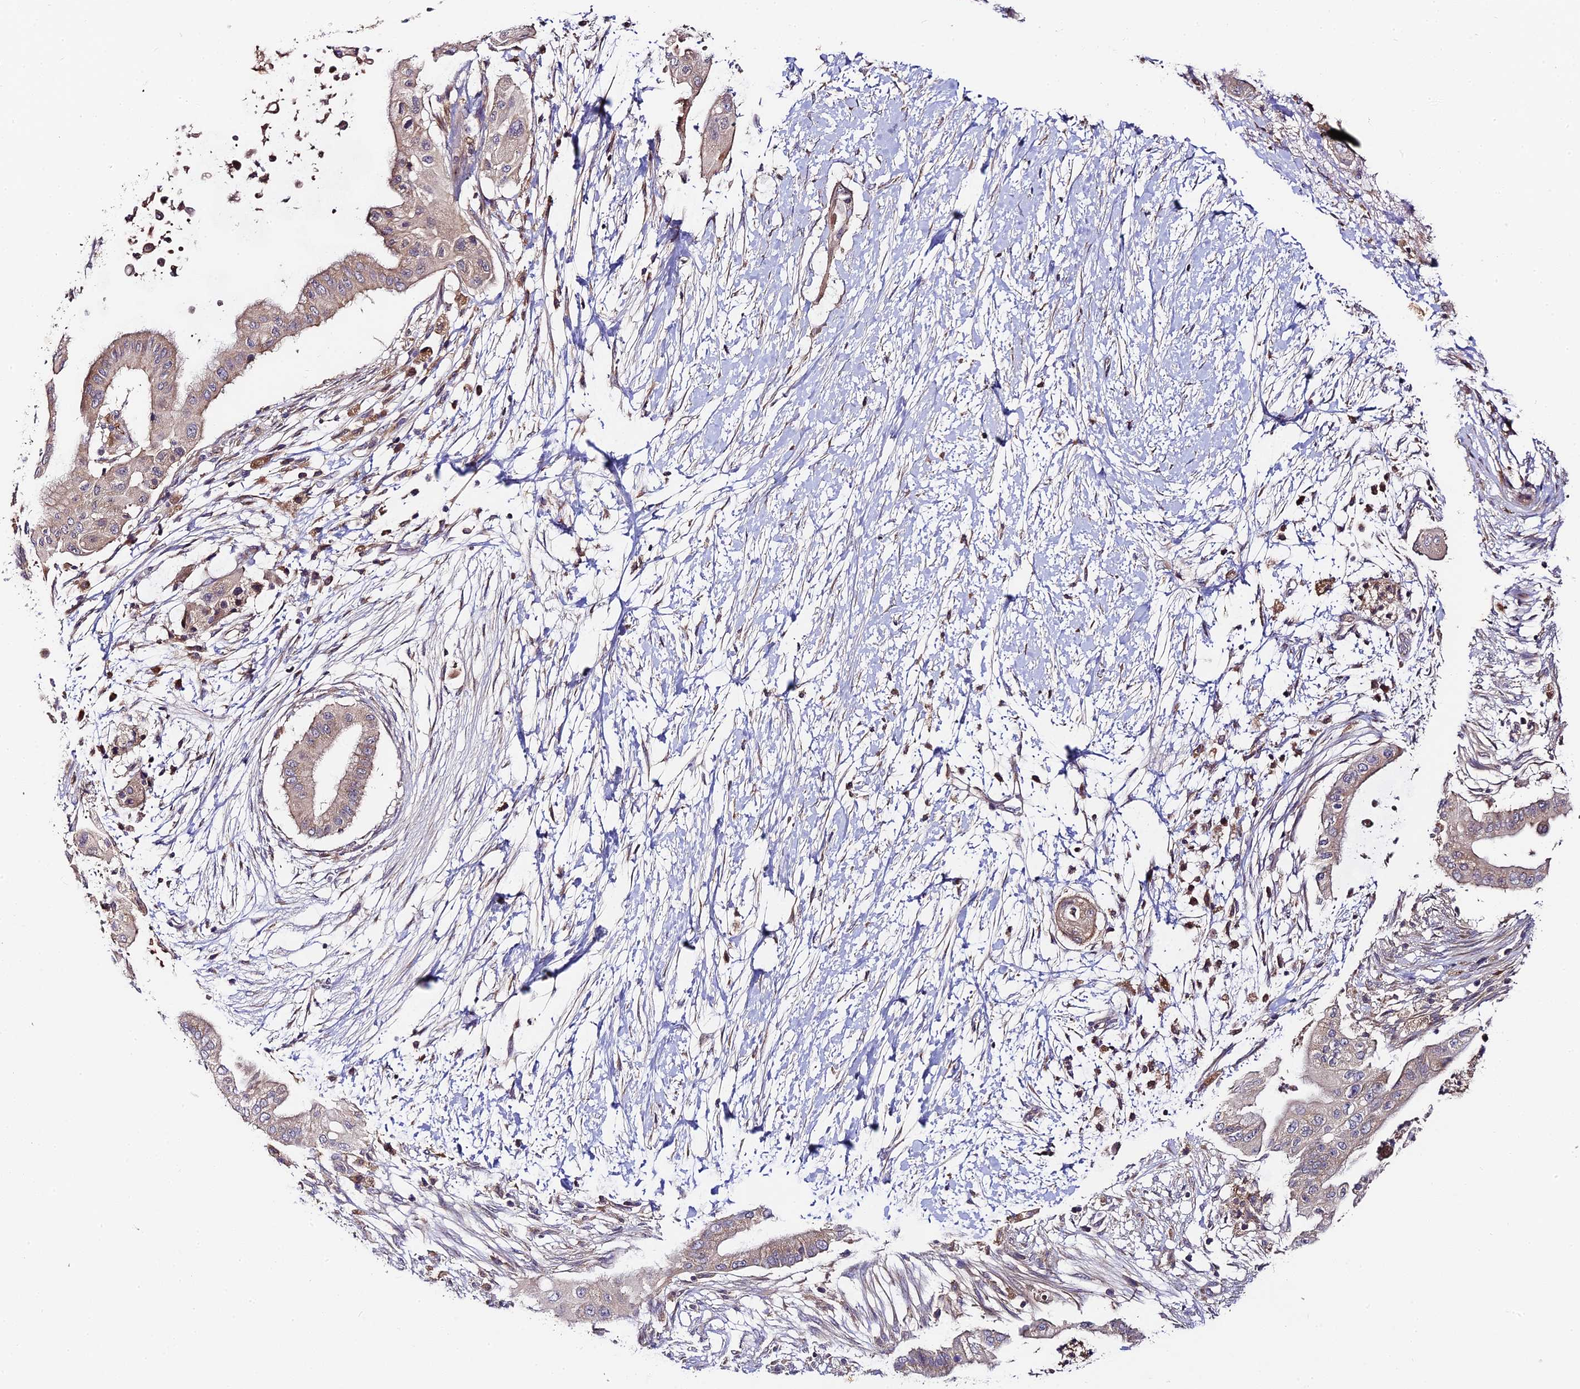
{"staining": {"intensity": "weak", "quantity": "25%-75%", "location": "cytoplasmic/membranous"}, "tissue": "pancreatic cancer", "cell_type": "Tumor cells", "image_type": "cancer", "snomed": [{"axis": "morphology", "description": "Adenocarcinoma, NOS"}, {"axis": "topography", "description": "Pancreas"}], "caption": "Protein analysis of pancreatic cancer (adenocarcinoma) tissue demonstrates weak cytoplasmic/membranous staining in approximately 25%-75% of tumor cells.", "gene": "C3orf20", "patient": {"sex": "male", "age": 68}}